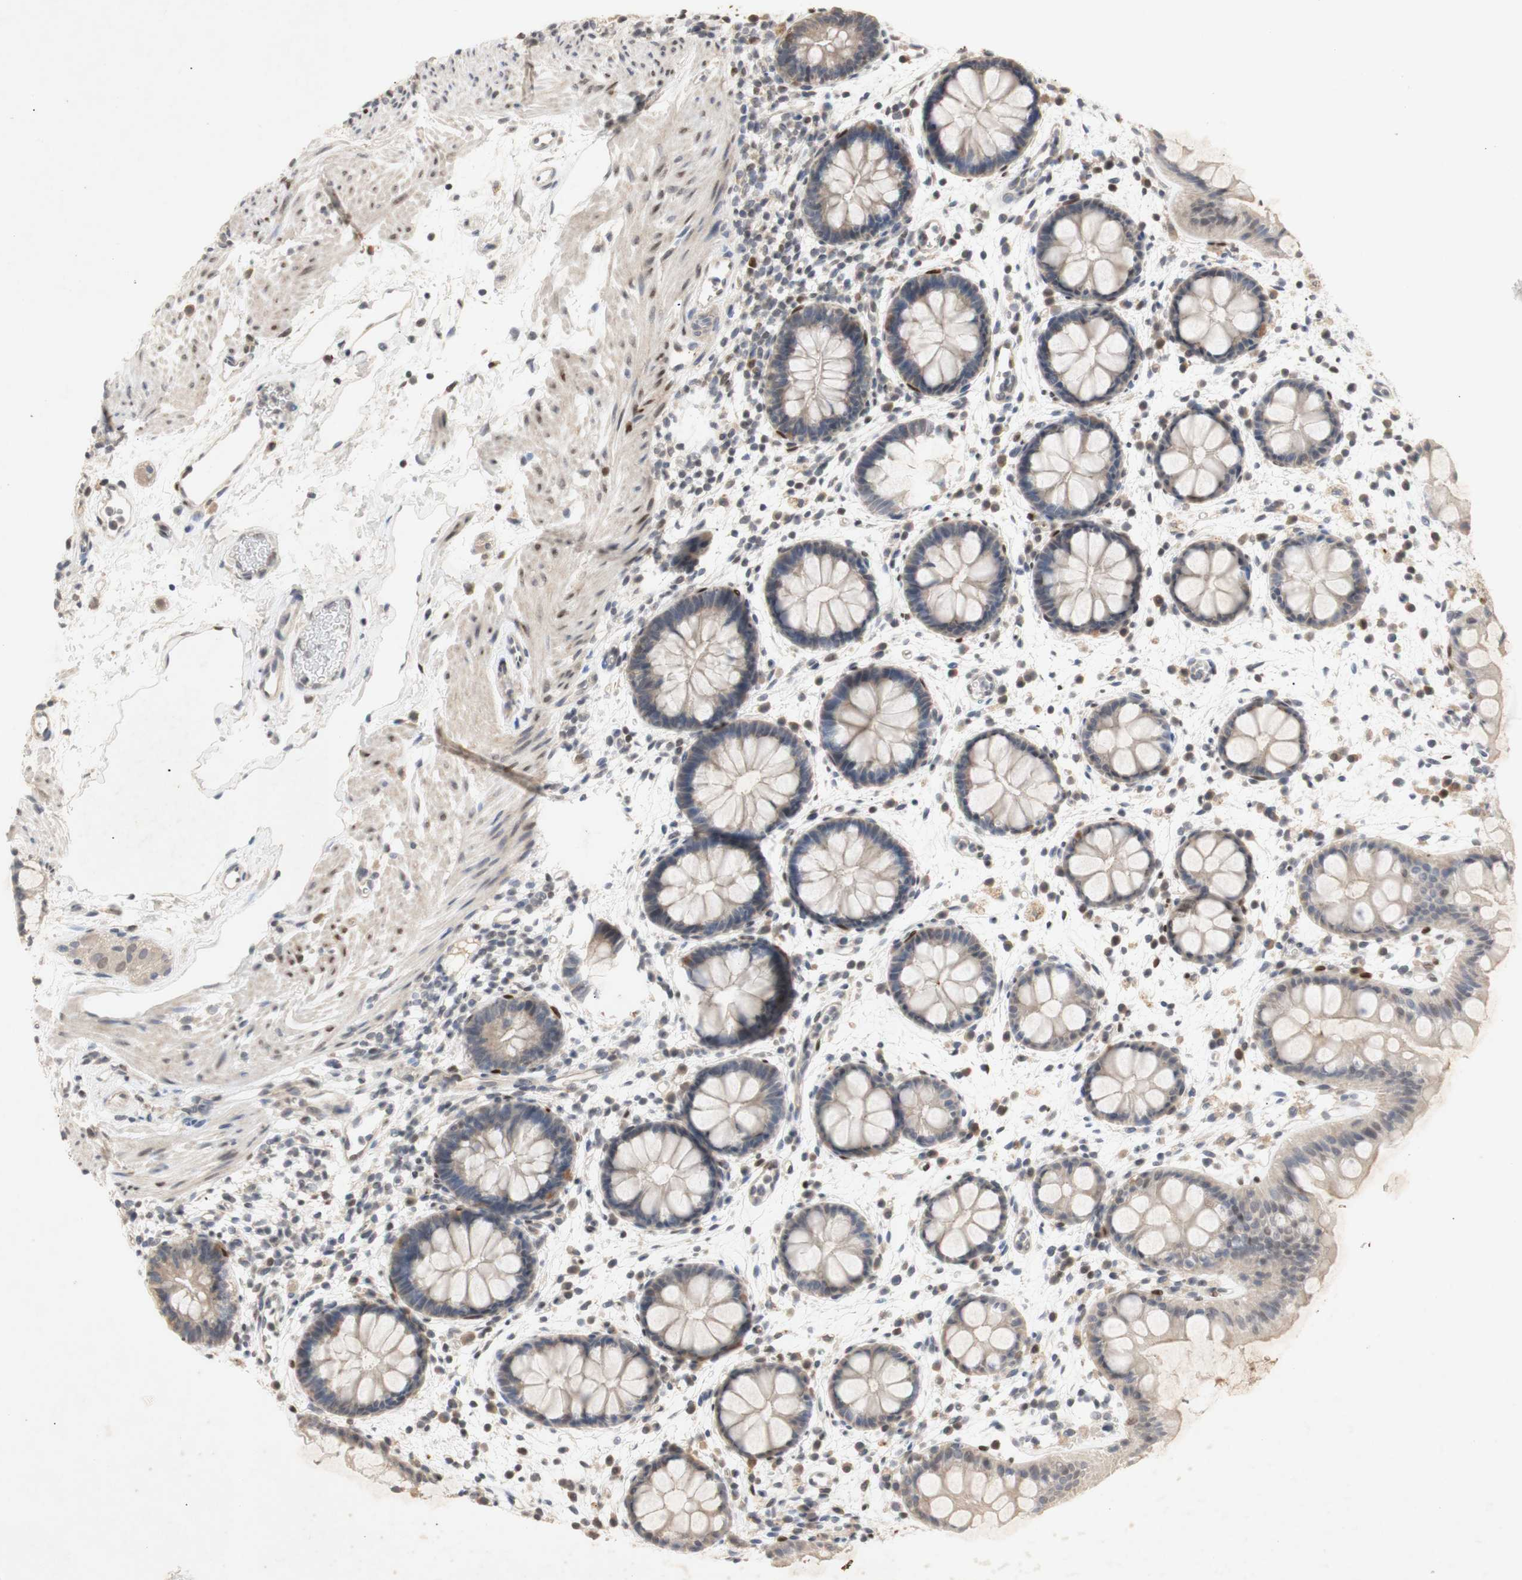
{"staining": {"intensity": "weak", "quantity": ">75%", "location": "cytoplasmic/membranous"}, "tissue": "rectum", "cell_type": "Glandular cells", "image_type": "normal", "snomed": [{"axis": "morphology", "description": "Normal tissue, NOS"}, {"axis": "topography", "description": "Rectum"}], "caption": "This histopathology image demonstrates immunohistochemistry (IHC) staining of normal rectum, with low weak cytoplasmic/membranous expression in approximately >75% of glandular cells.", "gene": "FOSB", "patient": {"sex": "female", "age": 24}}